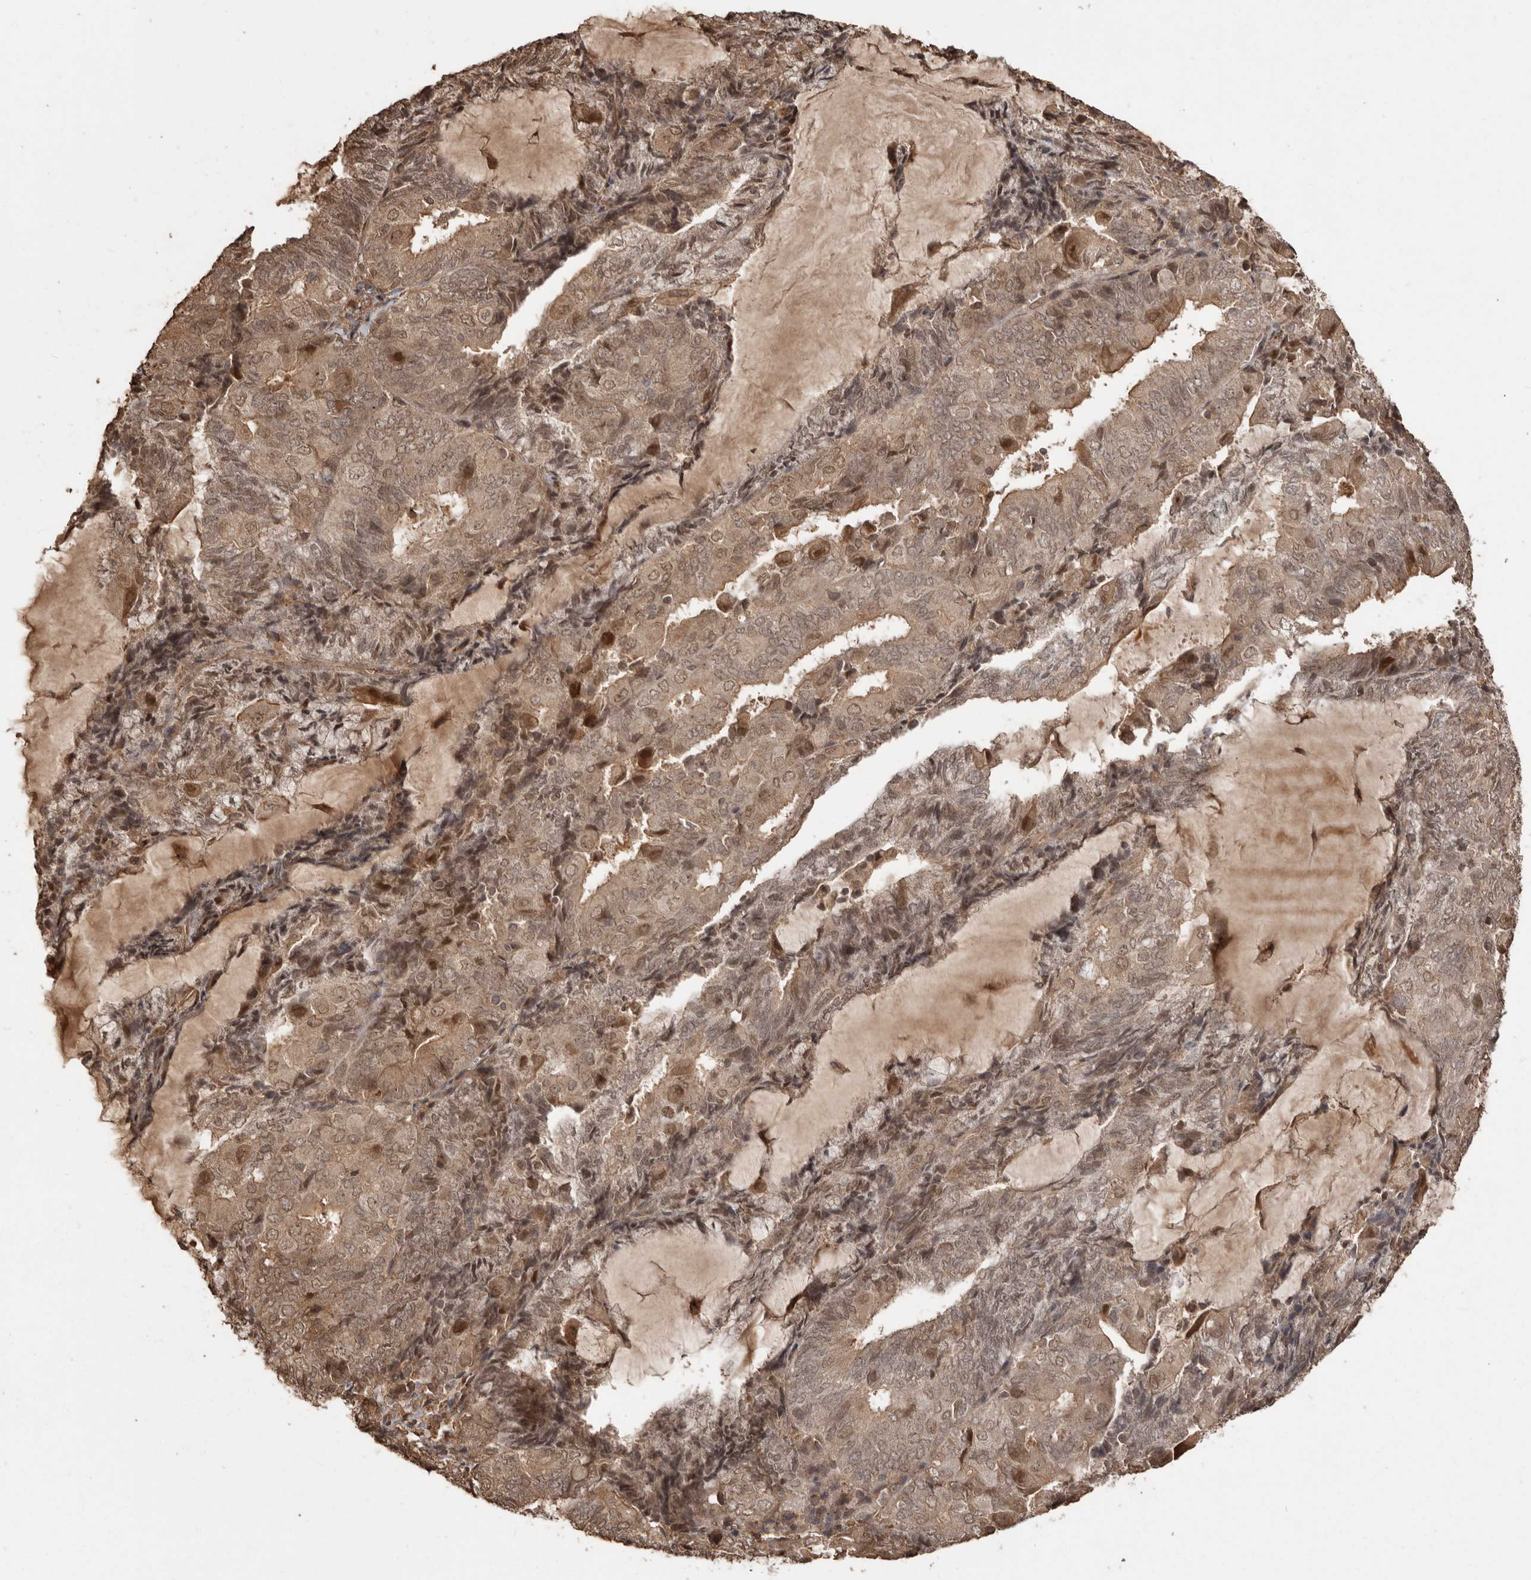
{"staining": {"intensity": "moderate", "quantity": ">75%", "location": "cytoplasmic/membranous,nuclear"}, "tissue": "endometrial cancer", "cell_type": "Tumor cells", "image_type": "cancer", "snomed": [{"axis": "morphology", "description": "Adenocarcinoma, NOS"}, {"axis": "topography", "description": "Endometrium"}], "caption": "The micrograph shows a brown stain indicating the presence of a protein in the cytoplasmic/membranous and nuclear of tumor cells in endometrial cancer. (Stains: DAB (3,3'-diaminobenzidine) in brown, nuclei in blue, Microscopy: brightfield microscopy at high magnification).", "gene": "NUP43", "patient": {"sex": "female", "age": 81}}